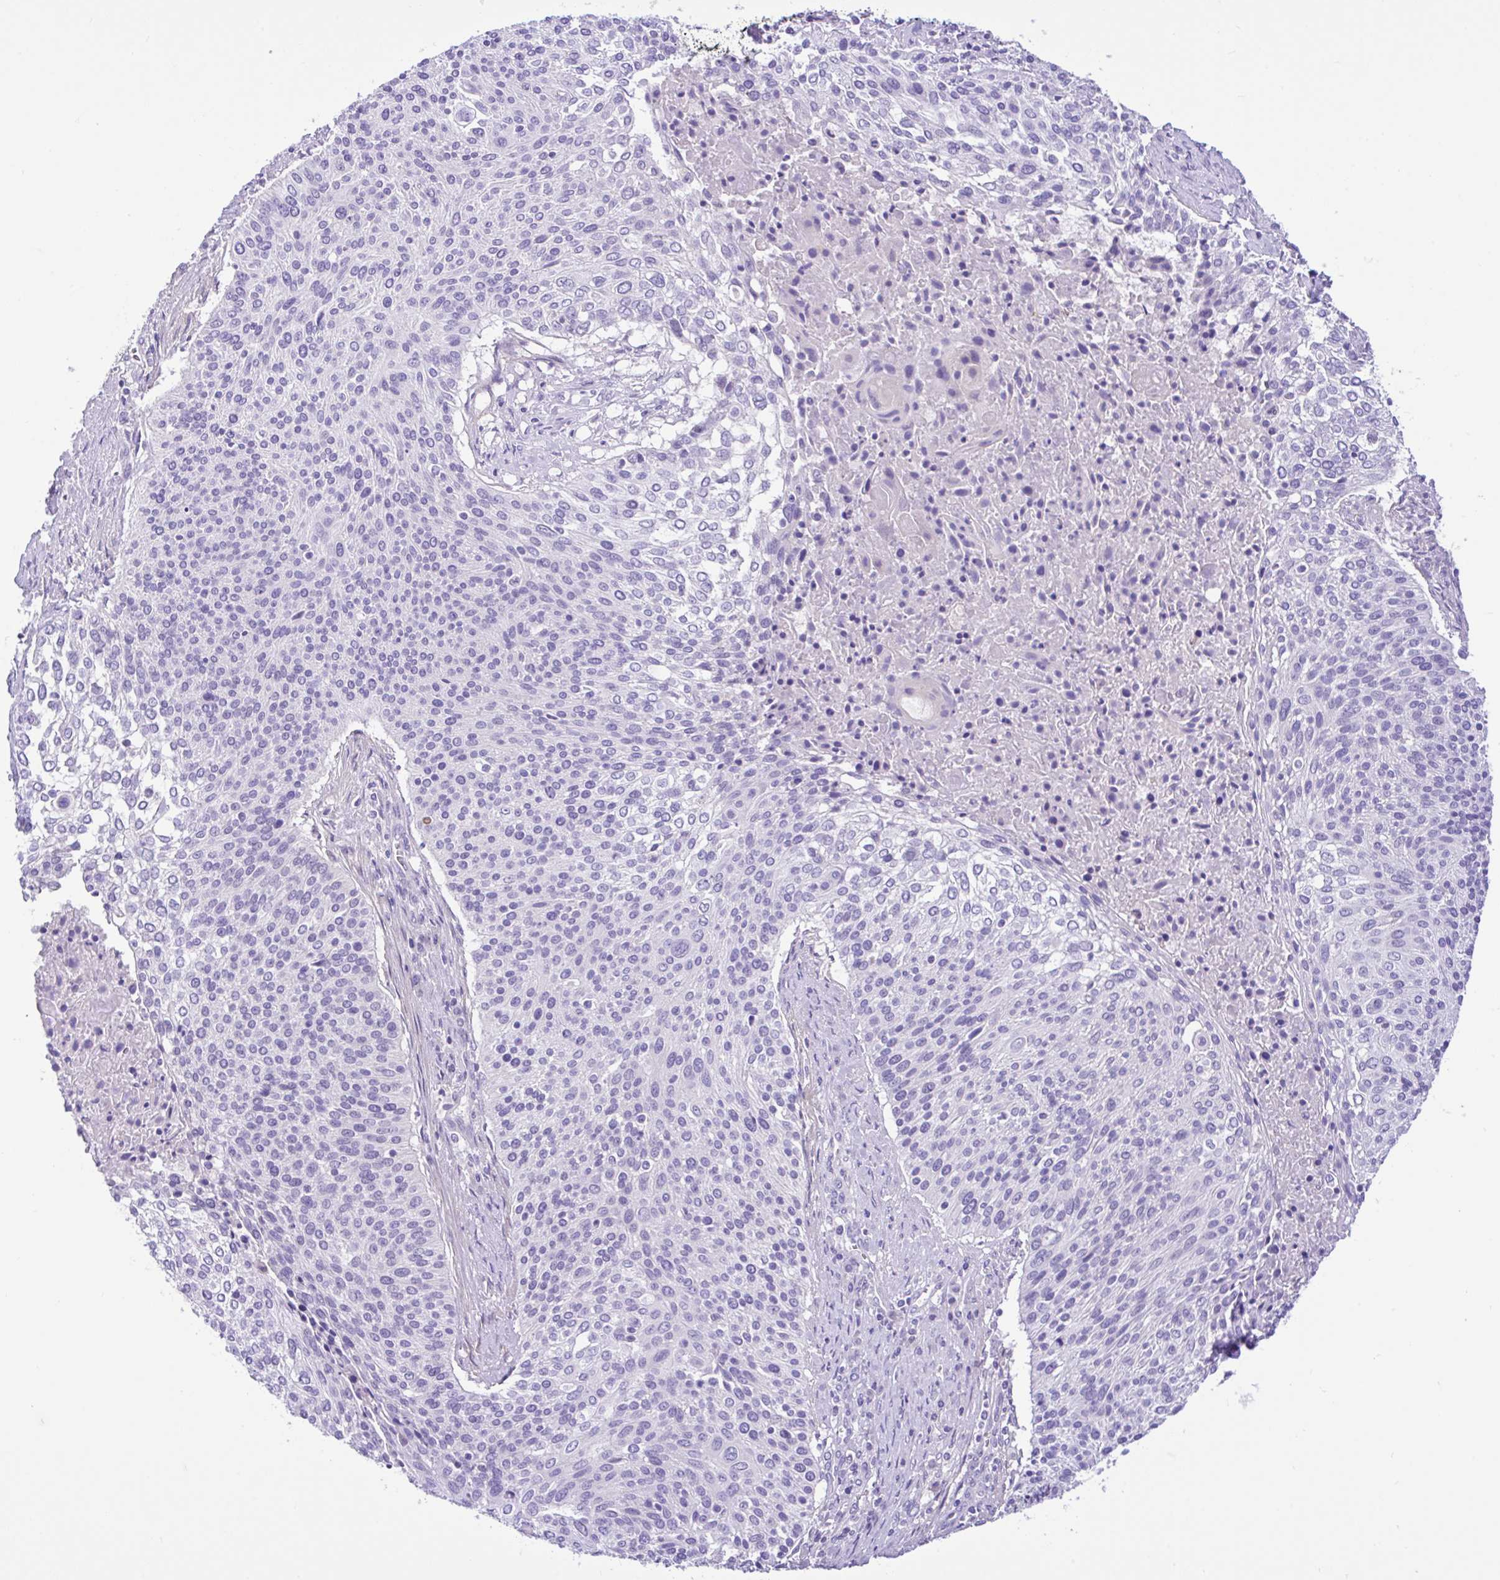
{"staining": {"intensity": "negative", "quantity": "none", "location": "none"}, "tissue": "cervical cancer", "cell_type": "Tumor cells", "image_type": "cancer", "snomed": [{"axis": "morphology", "description": "Squamous cell carcinoma, NOS"}, {"axis": "topography", "description": "Cervix"}], "caption": "The immunohistochemistry photomicrograph has no significant positivity in tumor cells of cervical cancer tissue. (Brightfield microscopy of DAB (3,3'-diaminobenzidine) IHC at high magnification).", "gene": "ANO4", "patient": {"sex": "female", "age": 31}}